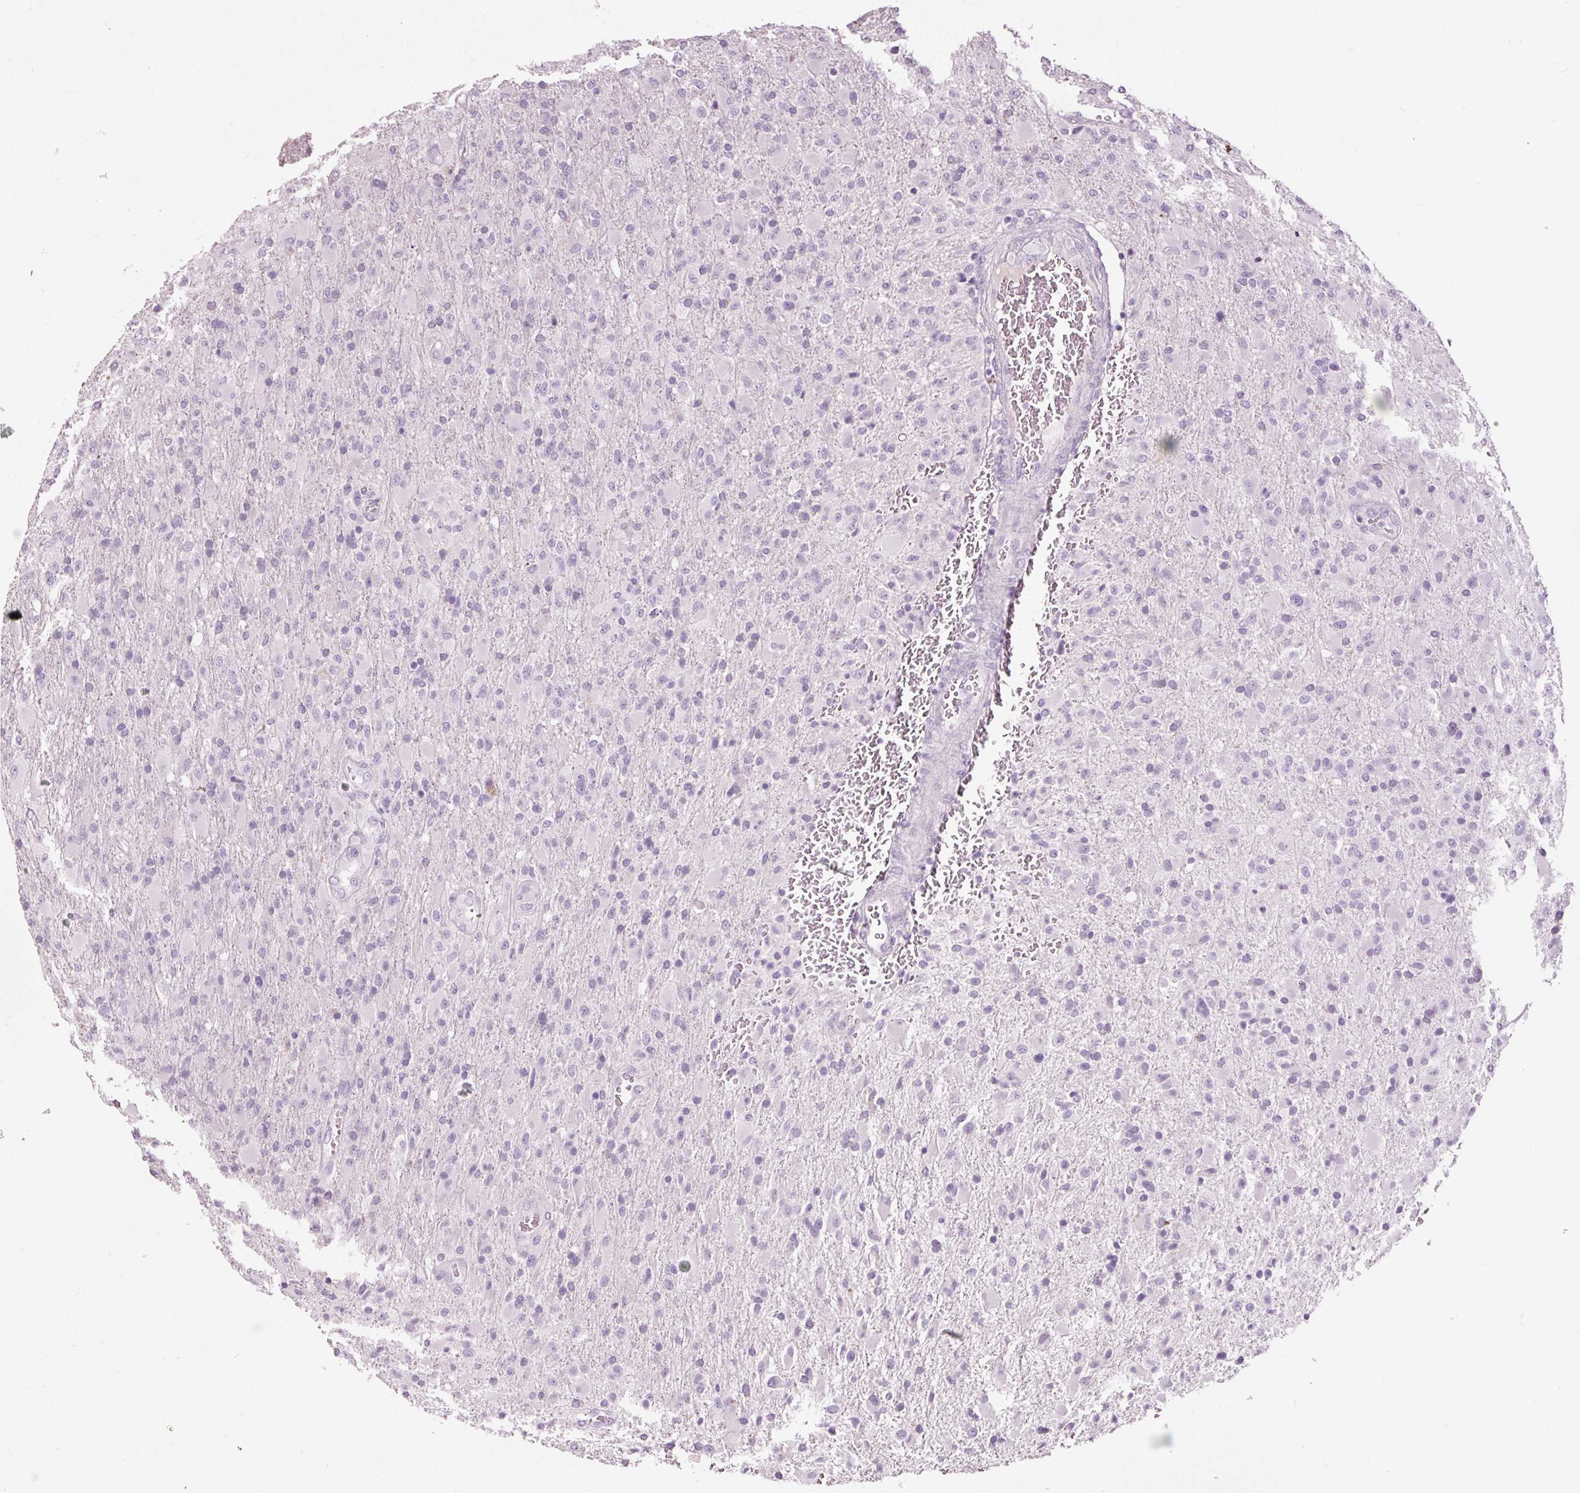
{"staining": {"intensity": "negative", "quantity": "none", "location": "none"}, "tissue": "glioma", "cell_type": "Tumor cells", "image_type": "cancer", "snomed": [{"axis": "morphology", "description": "Glioma, malignant, Low grade"}, {"axis": "topography", "description": "Brain"}], "caption": "IHC of malignant glioma (low-grade) exhibits no expression in tumor cells.", "gene": "MUC5AC", "patient": {"sex": "male", "age": 65}}